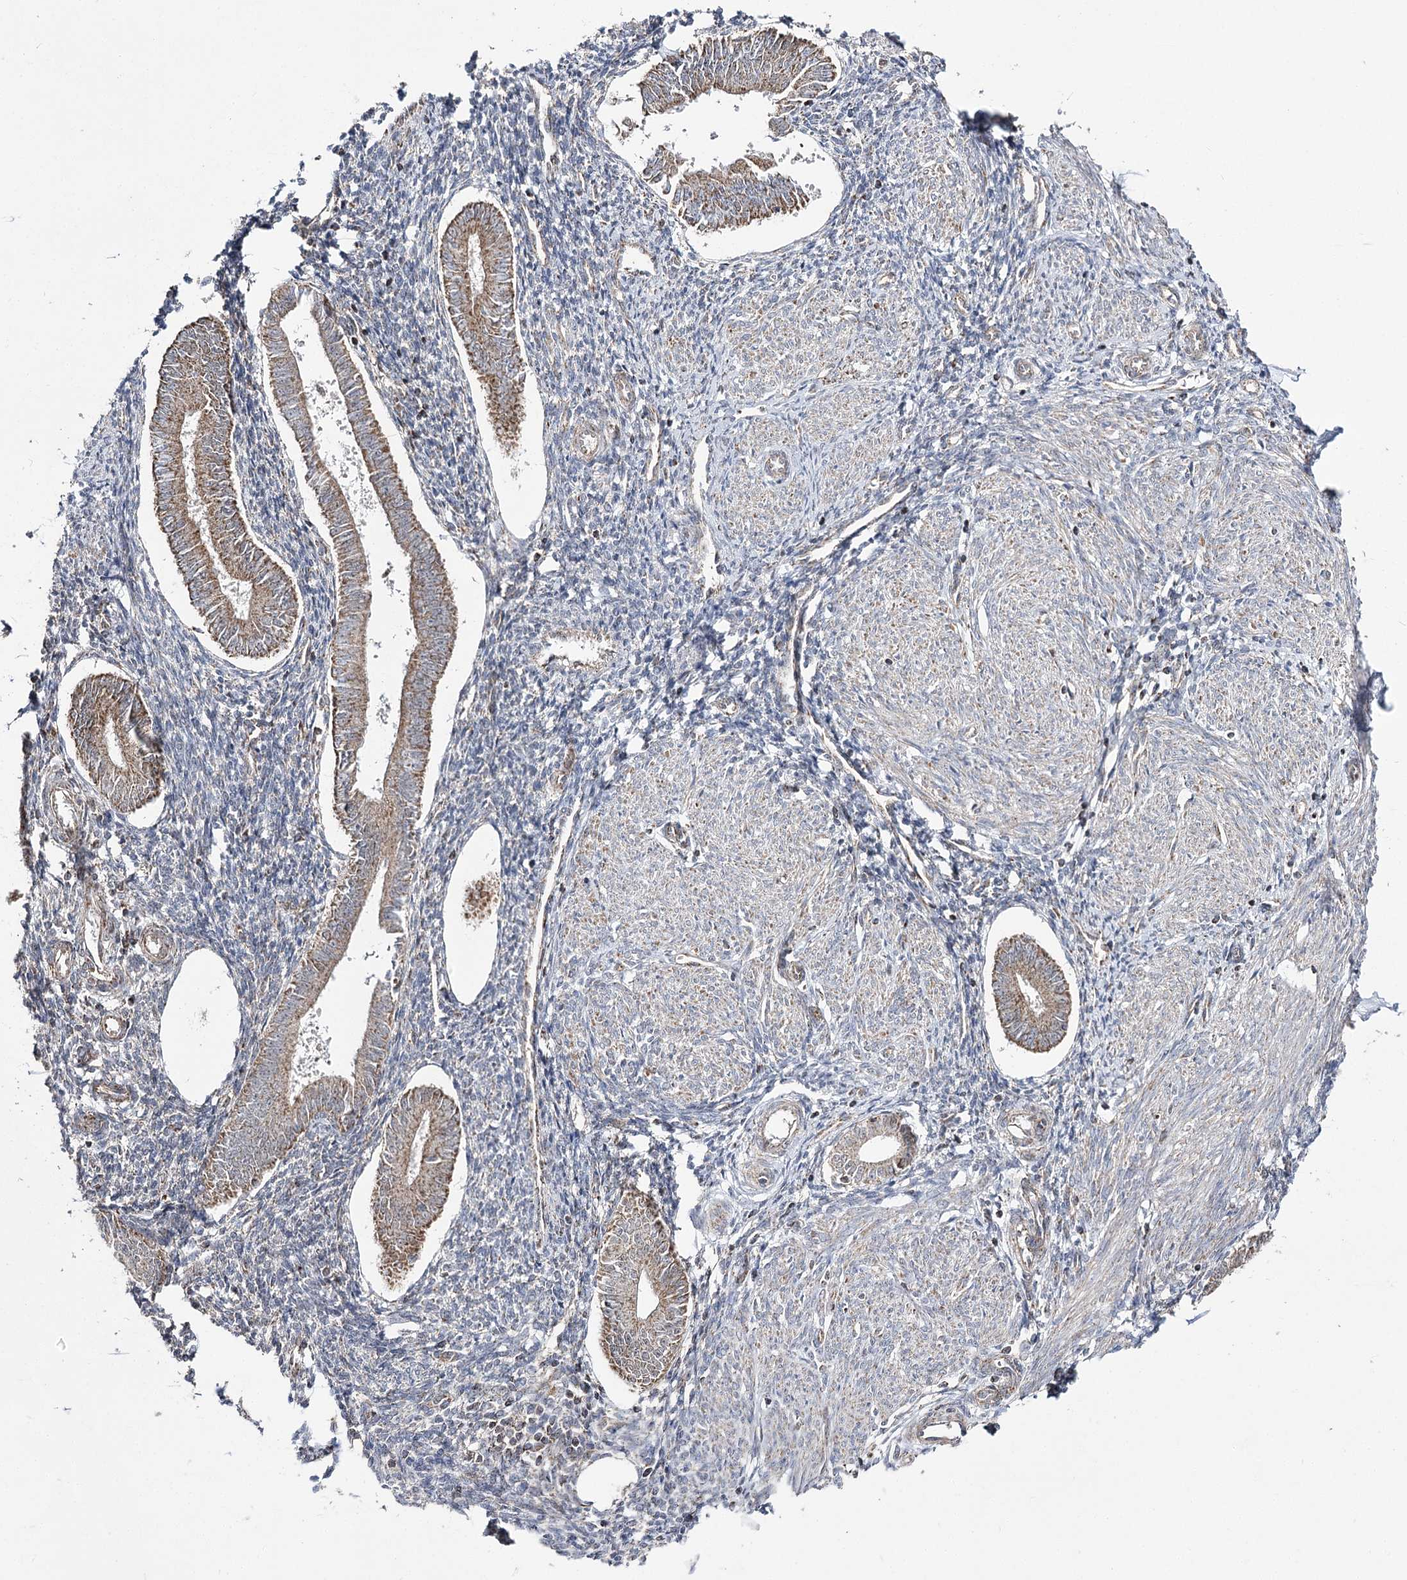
{"staining": {"intensity": "negative", "quantity": "none", "location": "none"}, "tissue": "endometrium", "cell_type": "Cells in endometrial stroma", "image_type": "normal", "snomed": [{"axis": "morphology", "description": "Normal tissue, NOS"}, {"axis": "topography", "description": "Uterus"}, {"axis": "topography", "description": "Endometrium"}], "caption": "High magnification brightfield microscopy of benign endometrium stained with DAB (brown) and counterstained with hematoxylin (blue): cells in endometrial stroma show no significant staining.", "gene": "SLC4A1AP", "patient": {"sex": "female", "age": 48}}